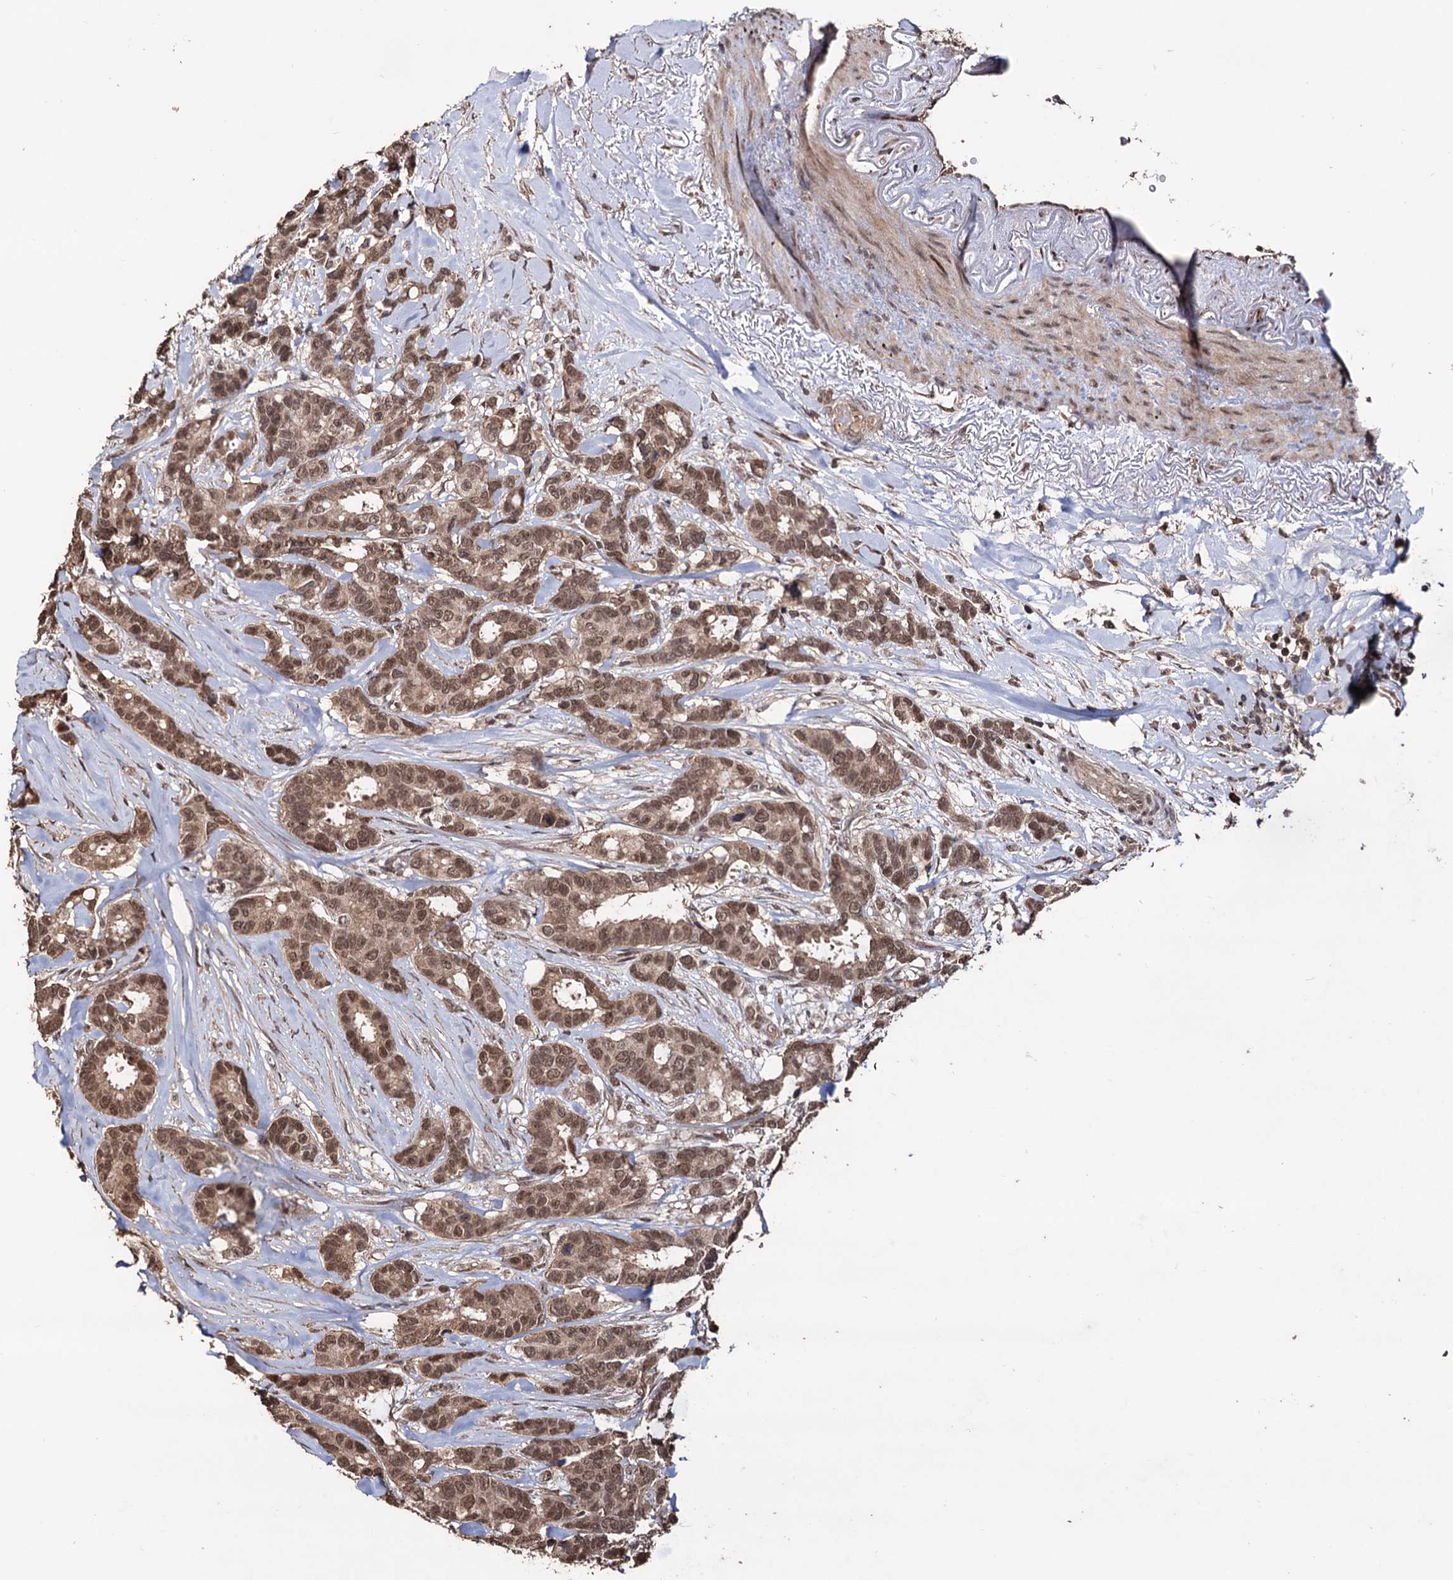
{"staining": {"intensity": "moderate", "quantity": ">75%", "location": "cytoplasmic/membranous,nuclear"}, "tissue": "breast cancer", "cell_type": "Tumor cells", "image_type": "cancer", "snomed": [{"axis": "morphology", "description": "Duct carcinoma"}, {"axis": "topography", "description": "Breast"}], "caption": "Tumor cells reveal medium levels of moderate cytoplasmic/membranous and nuclear staining in about >75% of cells in human invasive ductal carcinoma (breast).", "gene": "KLF5", "patient": {"sex": "female", "age": 87}}